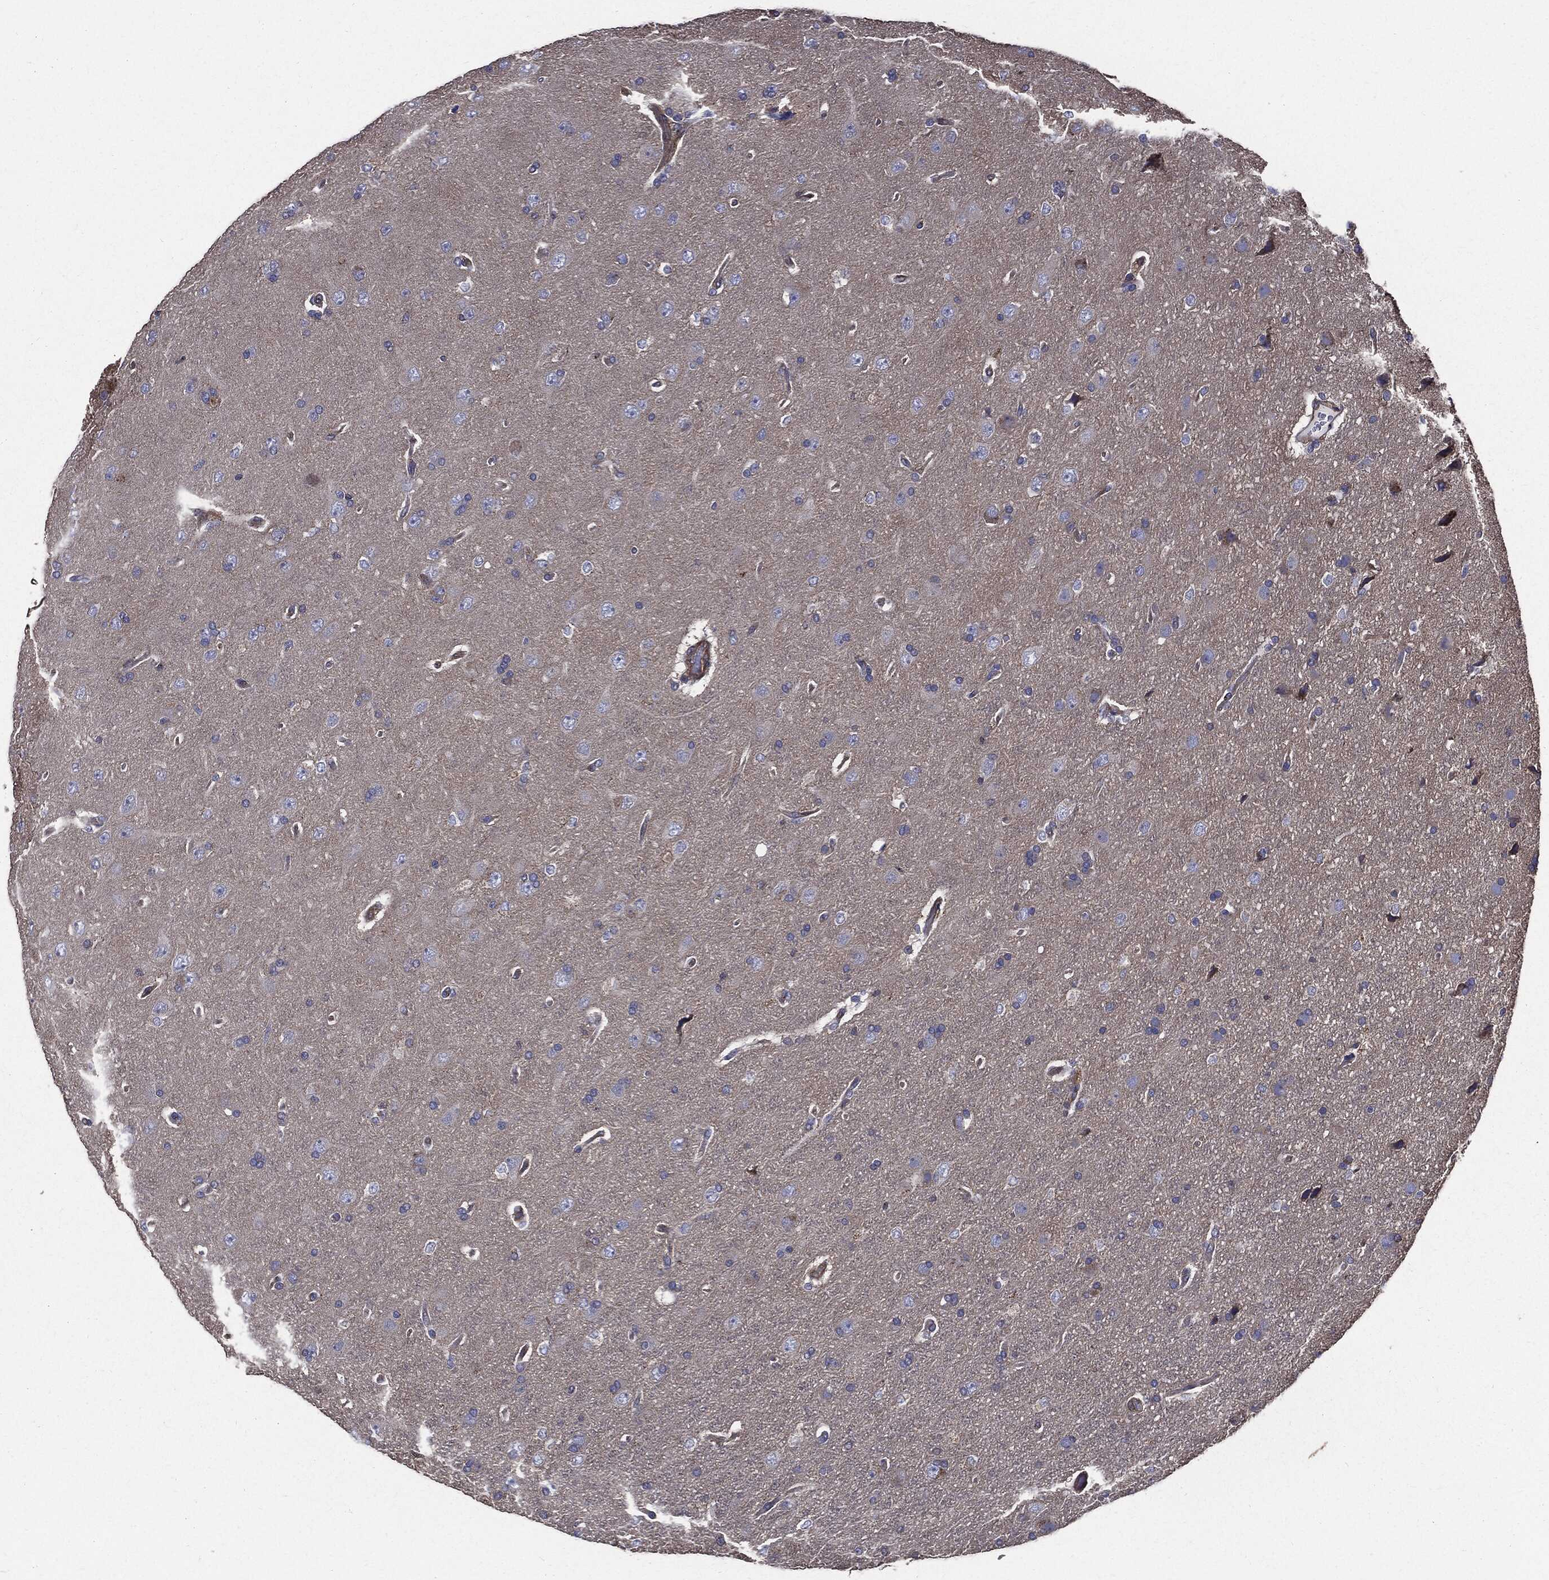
{"staining": {"intensity": "negative", "quantity": "none", "location": "none"}, "tissue": "glioma", "cell_type": "Tumor cells", "image_type": "cancer", "snomed": [{"axis": "morphology", "description": "Glioma, malignant, NOS"}, {"axis": "topography", "description": "Cerebral cortex"}], "caption": "Image shows no protein staining in tumor cells of glioma tissue. Brightfield microscopy of immunohistochemistry stained with DAB (brown) and hematoxylin (blue), captured at high magnification.", "gene": "PDCD6IP", "patient": {"sex": "male", "age": 58}}